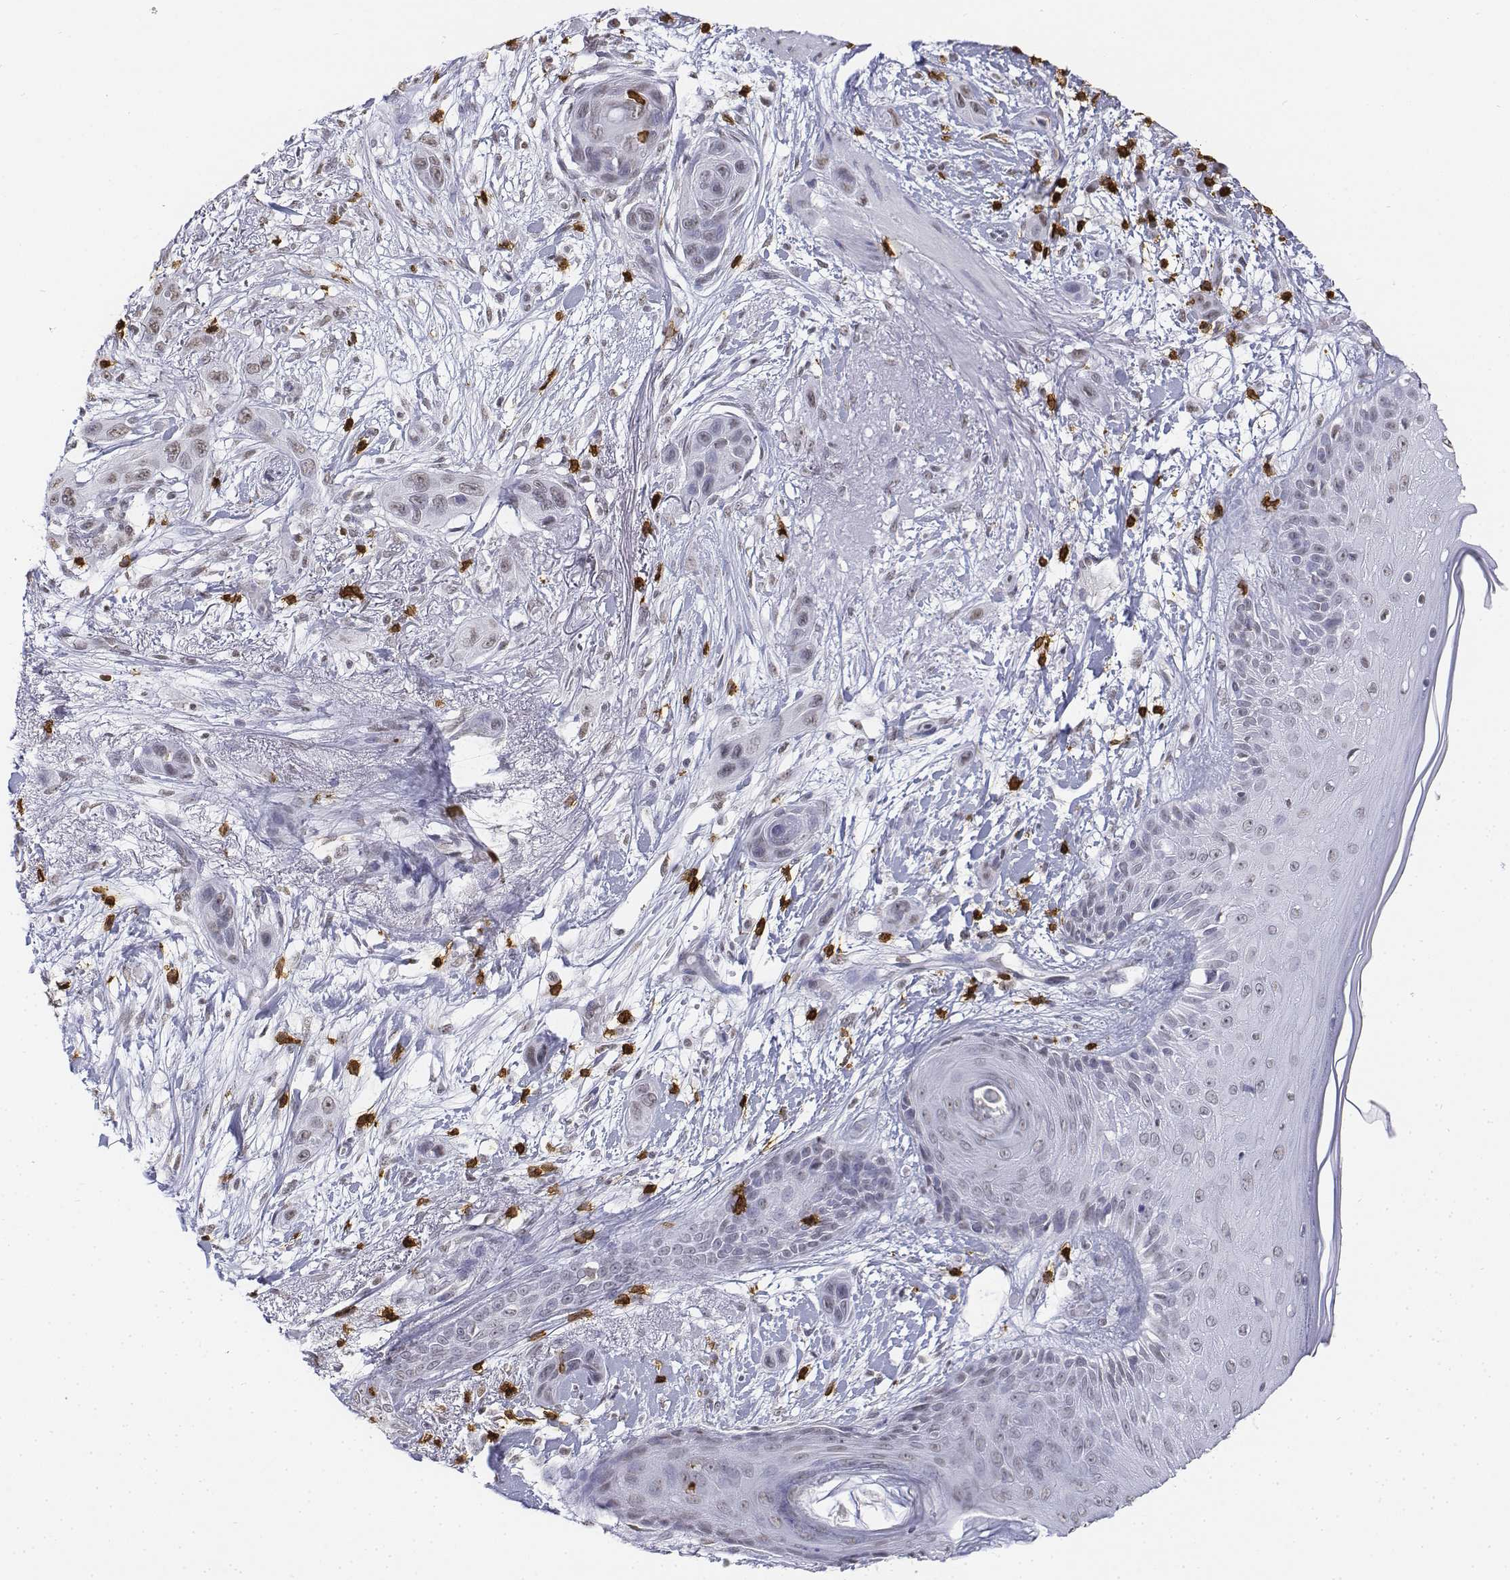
{"staining": {"intensity": "negative", "quantity": "none", "location": "none"}, "tissue": "skin cancer", "cell_type": "Tumor cells", "image_type": "cancer", "snomed": [{"axis": "morphology", "description": "Squamous cell carcinoma, NOS"}, {"axis": "topography", "description": "Skin"}], "caption": "An IHC photomicrograph of skin squamous cell carcinoma is shown. There is no staining in tumor cells of skin squamous cell carcinoma. (DAB (3,3'-diaminobenzidine) immunohistochemistry, high magnification).", "gene": "CD3E", "patient": {"sex": "male", "age": 79}}